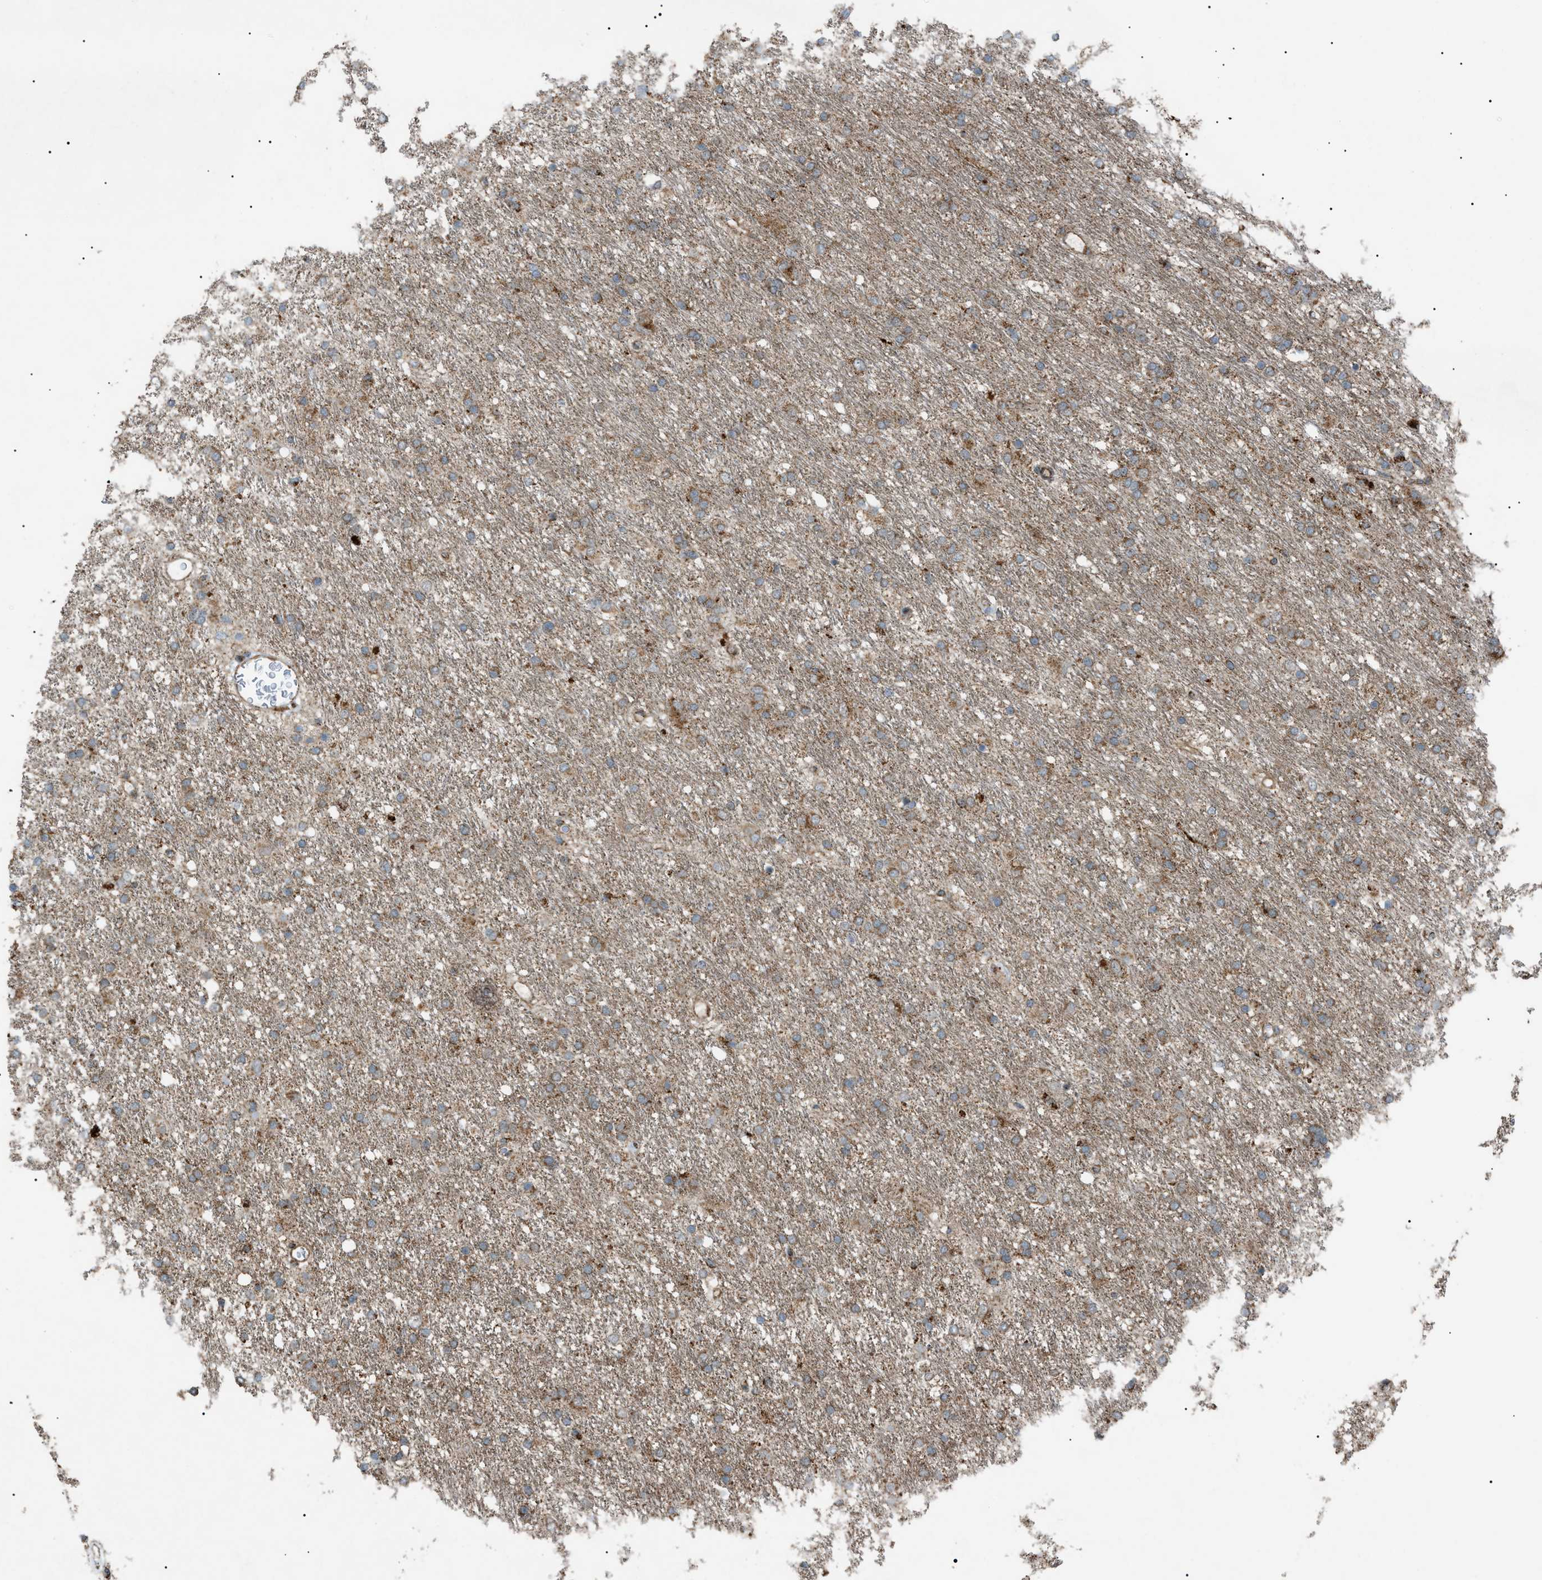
{"staining": {"intensity": "moderate", "quantity": "25%-75%", "location": "cytoplasmic/membranous"}, "tissue": "glioma", "cell_type": "Tumor cells", "image_type": "cancer", "snomed": [{"axis": "morphology", "description": "Glioma, malignant, Low grade"}, {"axis": "topography", "description": "Brain"}], "caption": "Glioma stained for a protein (brown) exhibits moderate cytoplasmic/membranous positive expression in approximately 25%-75% of tumor cells.", "gene": "C1GALT1C1", "patient": {"sex": "male", "age": 77}}